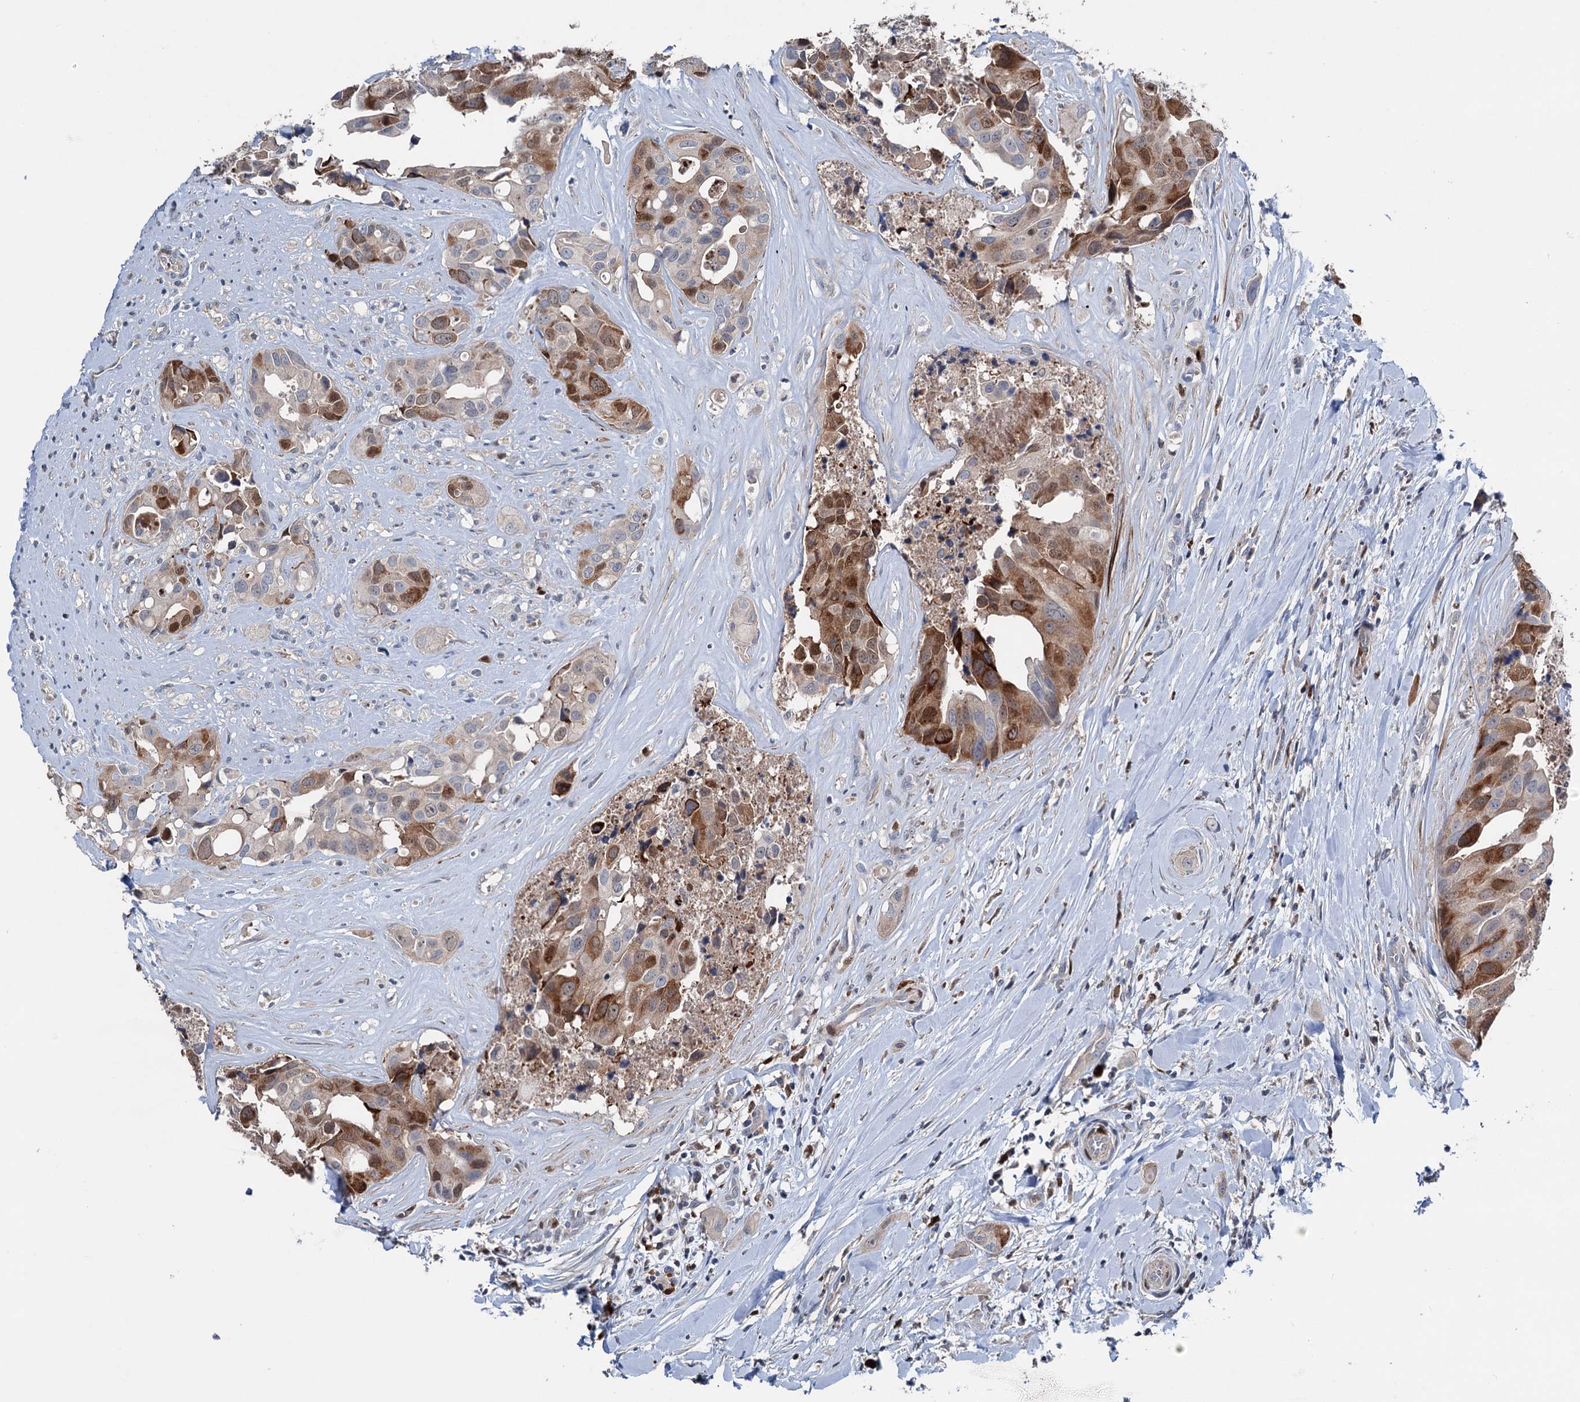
{"staining": {"intensity": "strong", "quantity": "25%-75%", "location": "cytoplasmic/membranous"}, "tissue": "head and neck cancer", "cell_type": "Tumor cells", "image_type": "cancer", "snomed": [{"axis": "morphology", "description": "Adenocarcinoma, NOS"}, {"axis": "morphology", "description": "Adenocarcinoma, metastatic, NOS"}, {"axis": "topography", "description": "Head-Neck"}], "caption": "IHC histopathology image of human head and neck cancer stained for a protein (brown), which displays high levels of strong cytoplasmic/membranous positivity in approximately 25%-75% of tumor cells.", "gene": "NCAPD2", "patient": {"sex": "male", "age": 75}}